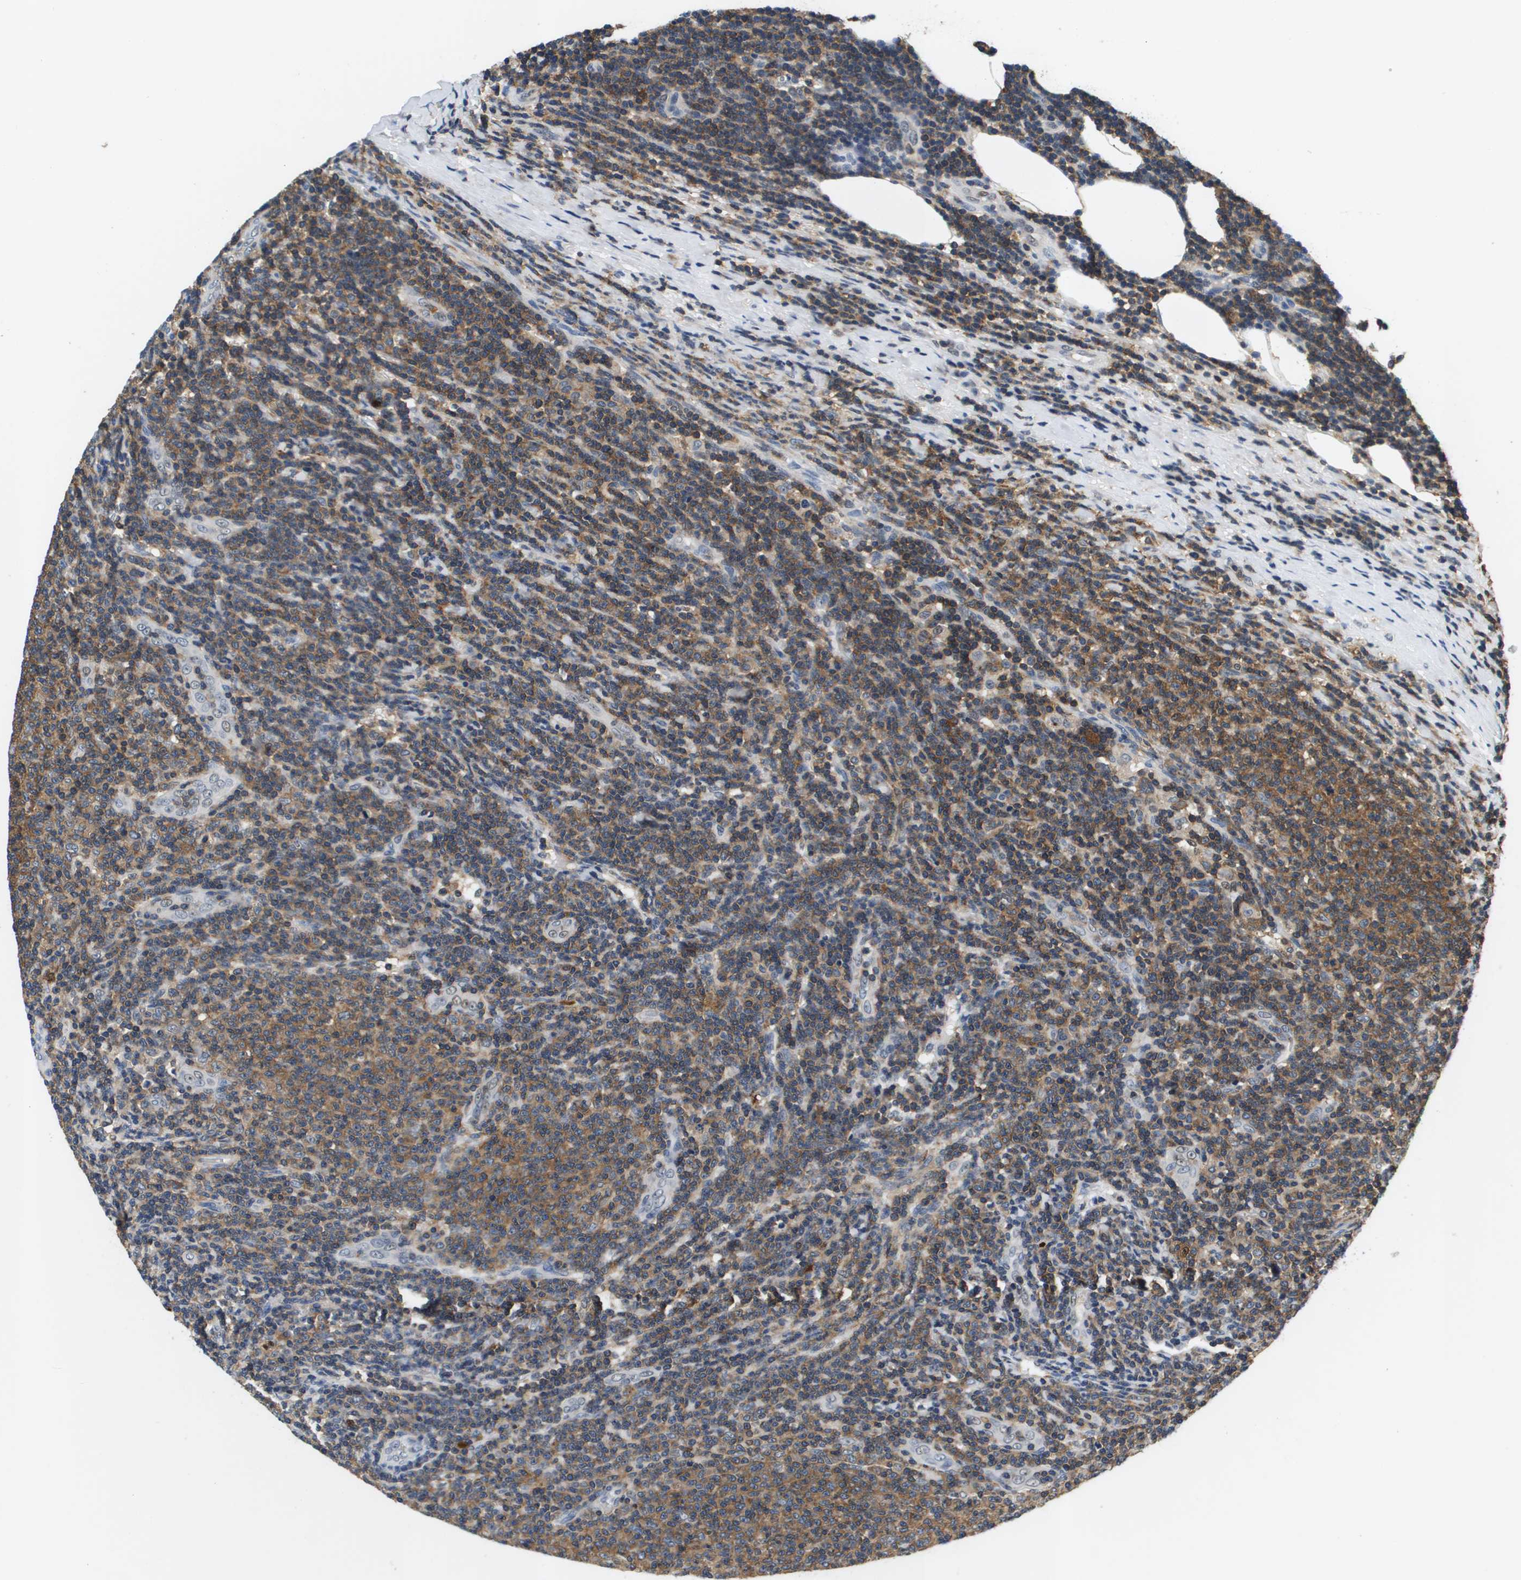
{"staining": {"intensity": "moderate", "quantity": "25%-75%", "location": "cytoplasmic/membranous"}, "tissue": "lymphoma", "cell_type": "Tumor cells", "image_type": "cancer", "snomed": [{"axis": "morphology", "description": "Malignant lymphoma, non-Hodgkin's type, Low grade"}, {"axis": "topography", "description": "Lymph node"}], "caption": "High-power microscopy captured an immunohistochemistry histopathology image of malignant lymphoma, non-Hodgkin's type (low-grade), revealing moderate cytoplasmic/membranous expression in about 25%-75% of tumor cells.", "gene": "KCNQ5", "patient": {"sex": "male", "age": 66}}